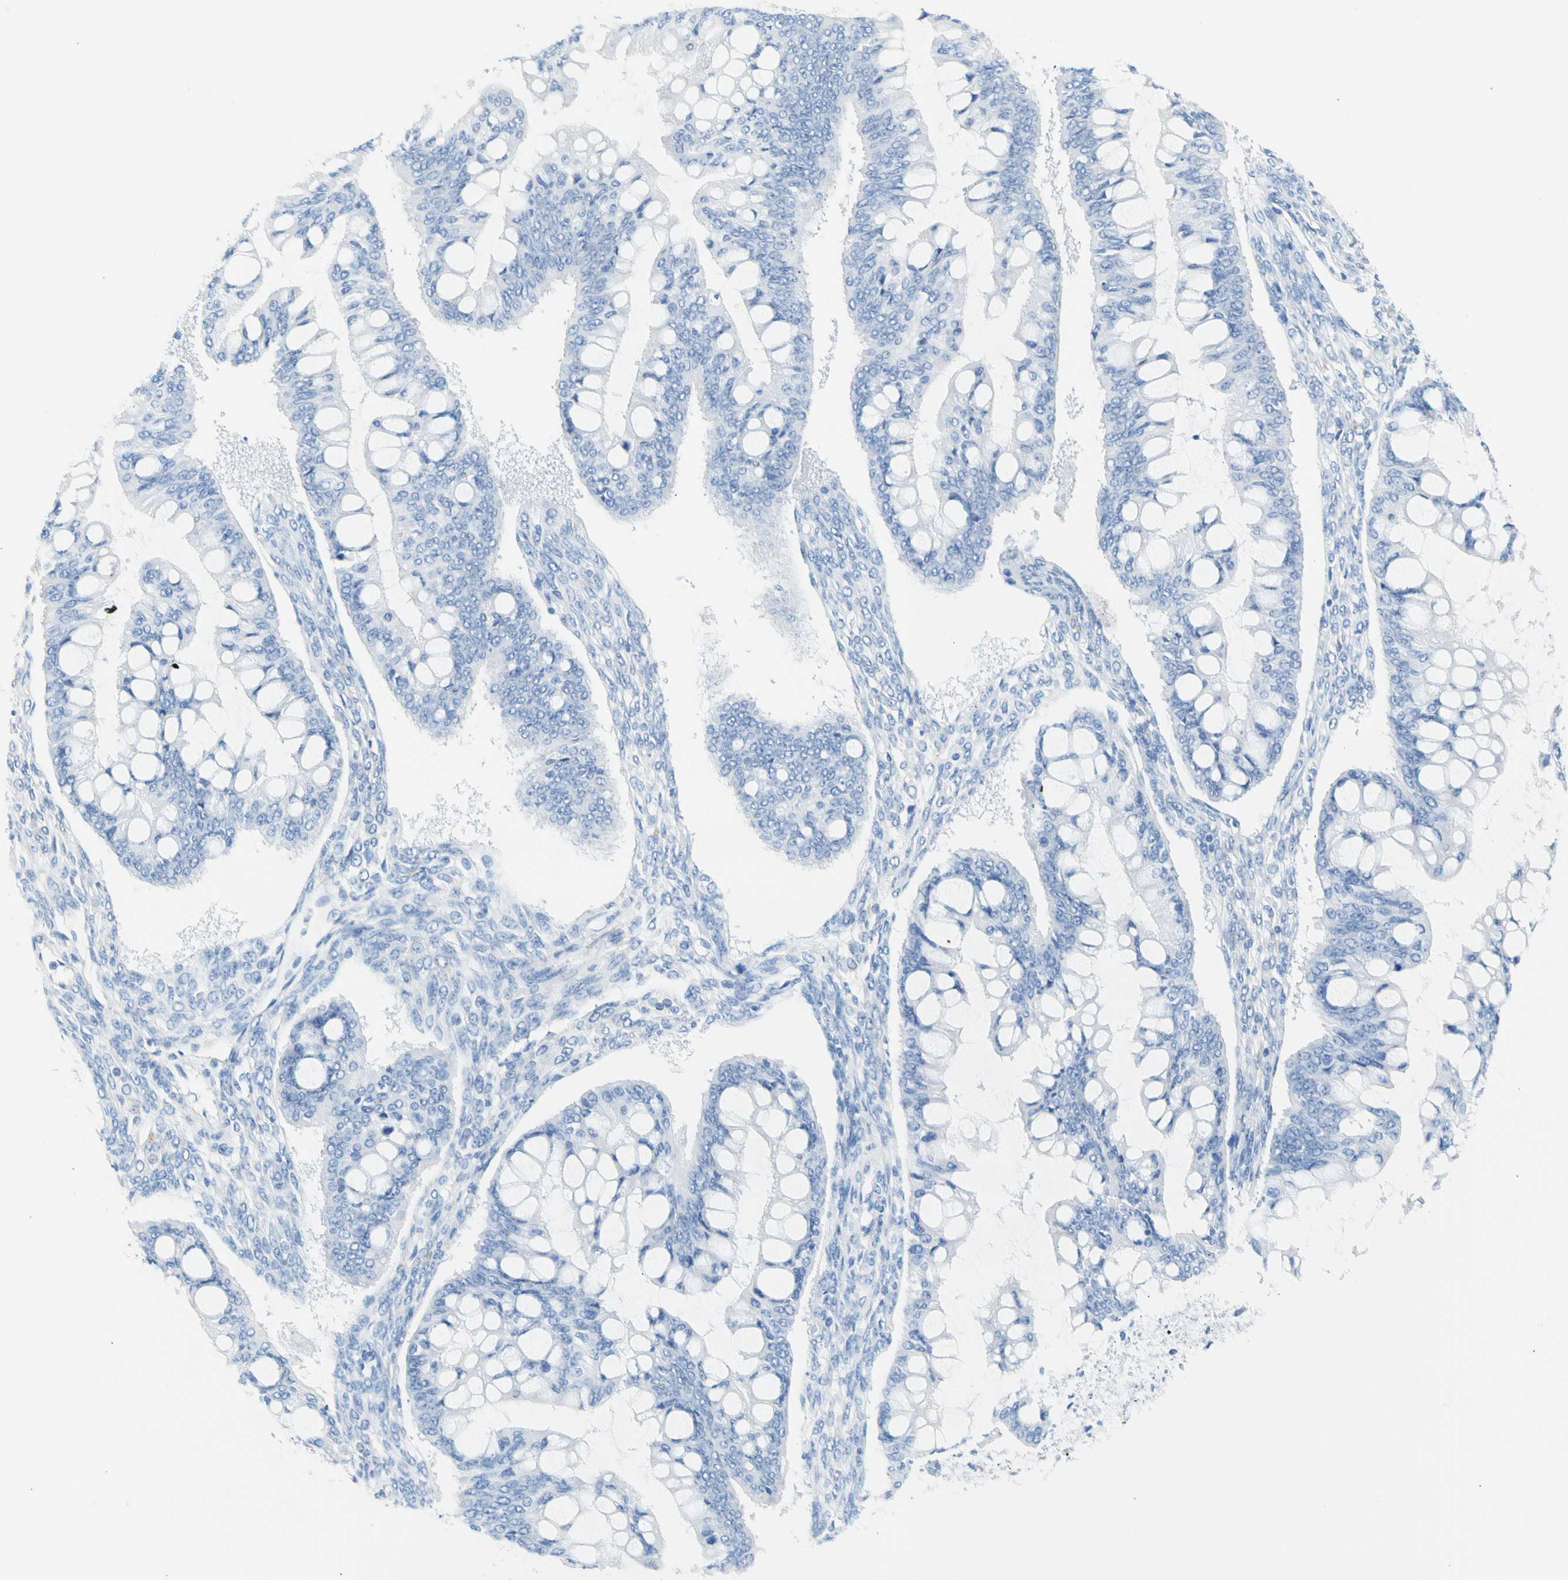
{"staining": {"intensity": "negative", "quantity": "none", "location": "none"}, "tissue": "ovarian cancer", "cell_type": "Tumor cells", "image_type": "cancer", "snomed": [{"axis": "morphology", "description": "Cystadenocarcinoma, mucinous, NOS"}, {"axis": "topography", "description": "Ovary"}], "caption": "This photomicrograph is of ovarian cancer (mucinous cystadenocarcinoma) stained with IHC to label a protein in brown with the nuclei are counter-stained blue. There is no staining in tumor cells. (Brightfield microscopy of DAB immunohistochemistry at high magnification).", "gene": "CEL", "patient": {"sex": "female", "age": 73}}